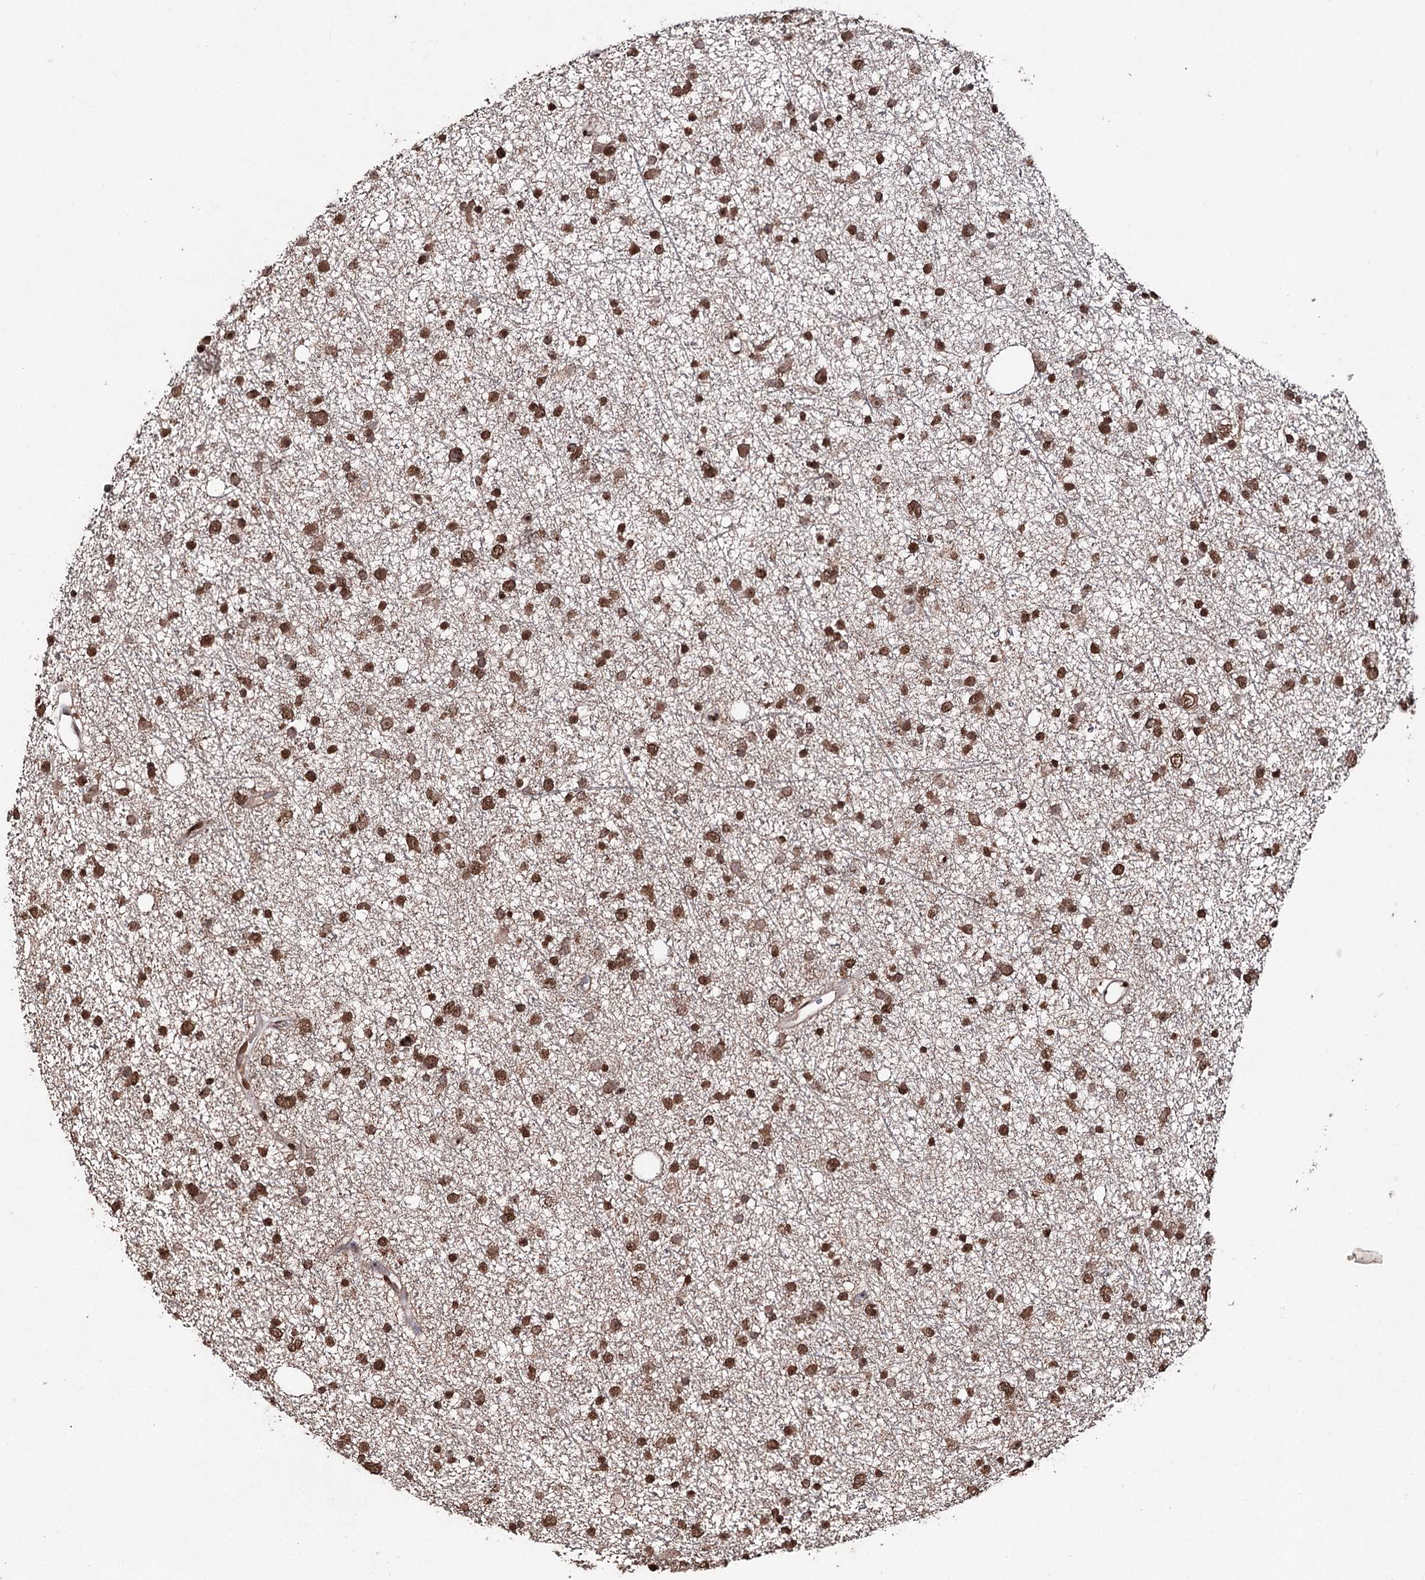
{"staining": {"intensity": "moderate", "quantity": ">75%", "location": "nuclear"}, "tissue": "glioma", "cell_type": "Tumor cells", "image_type": "cancer", "snomed": [{"axis": "morphology", "description": "Glioma, malignant, Low grade"}, {"axis": "topography", "description": "Cerebral cortex"}], "caption": "Tumor cells display medium levels of moderate nuclear expression in approximately >75% of cells in human glioma.", "gene": "ATG14", "patient": {"sex": "female", "age": 39}}